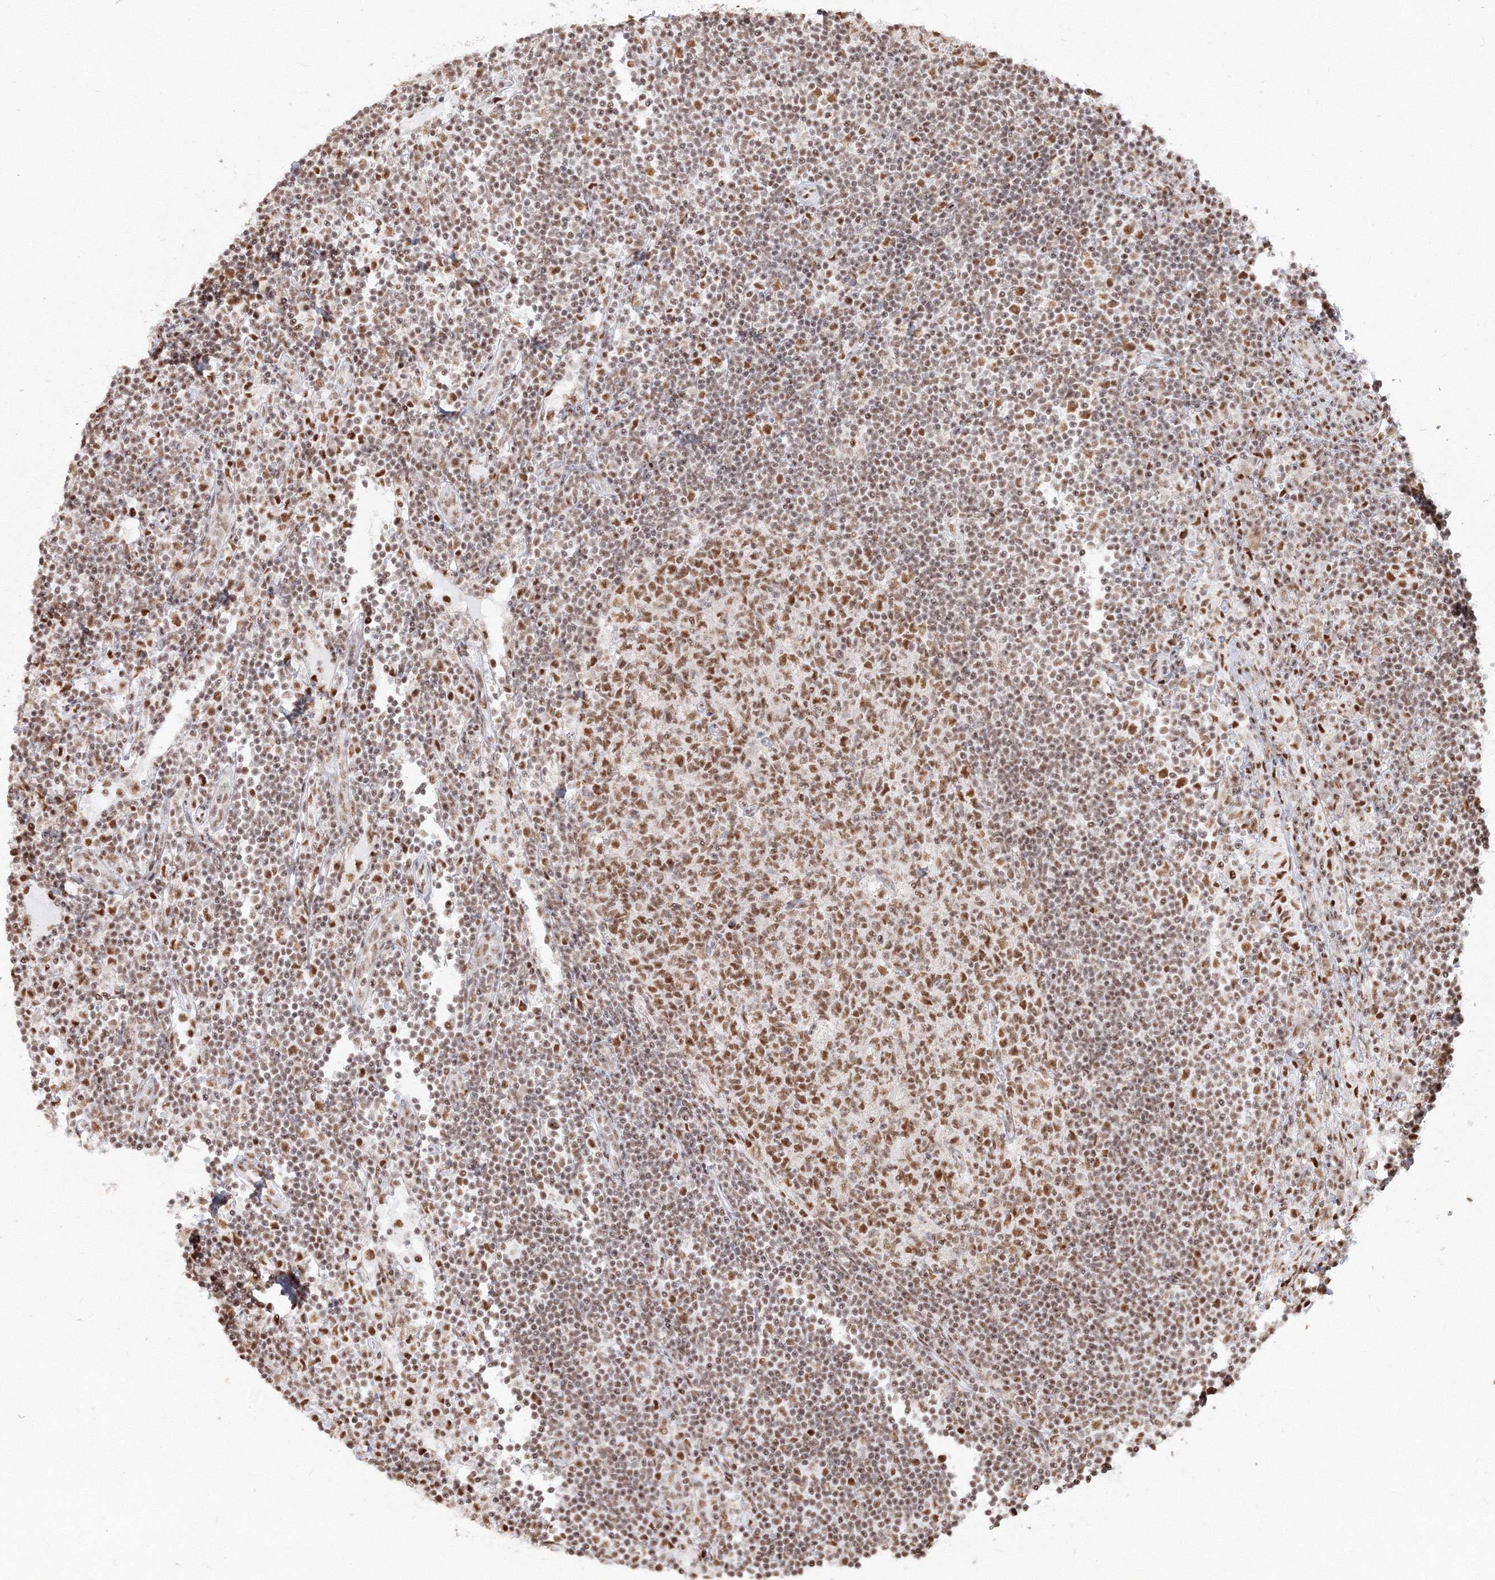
{"staining": {"intensity": "moderate", "quantity": ">75%", "location": "nuclear"}, "tissue": "lymph node", "cell_type": "Germinal center cells", "image_type": "normal", "snomed": [{"axis": "morphology", "description": "Normal tissue, NOS"}, {"axis": "topography", "description": "Lymph node"}], "caption": "A high-resolution histopathology image shows immunohistochemistry (IHC) staining of normal lymph node, which demonstrates moderate nuclear staining in about >75% of germinal center cells. (Stains: DAB (3,3'-diaminobenzidine) in brown, nuclei in blue, Microscopy: brightfield microscopy at high magnification).", "gene": "PPP4R2", "patient": {"sex": "female", "age": 53}}